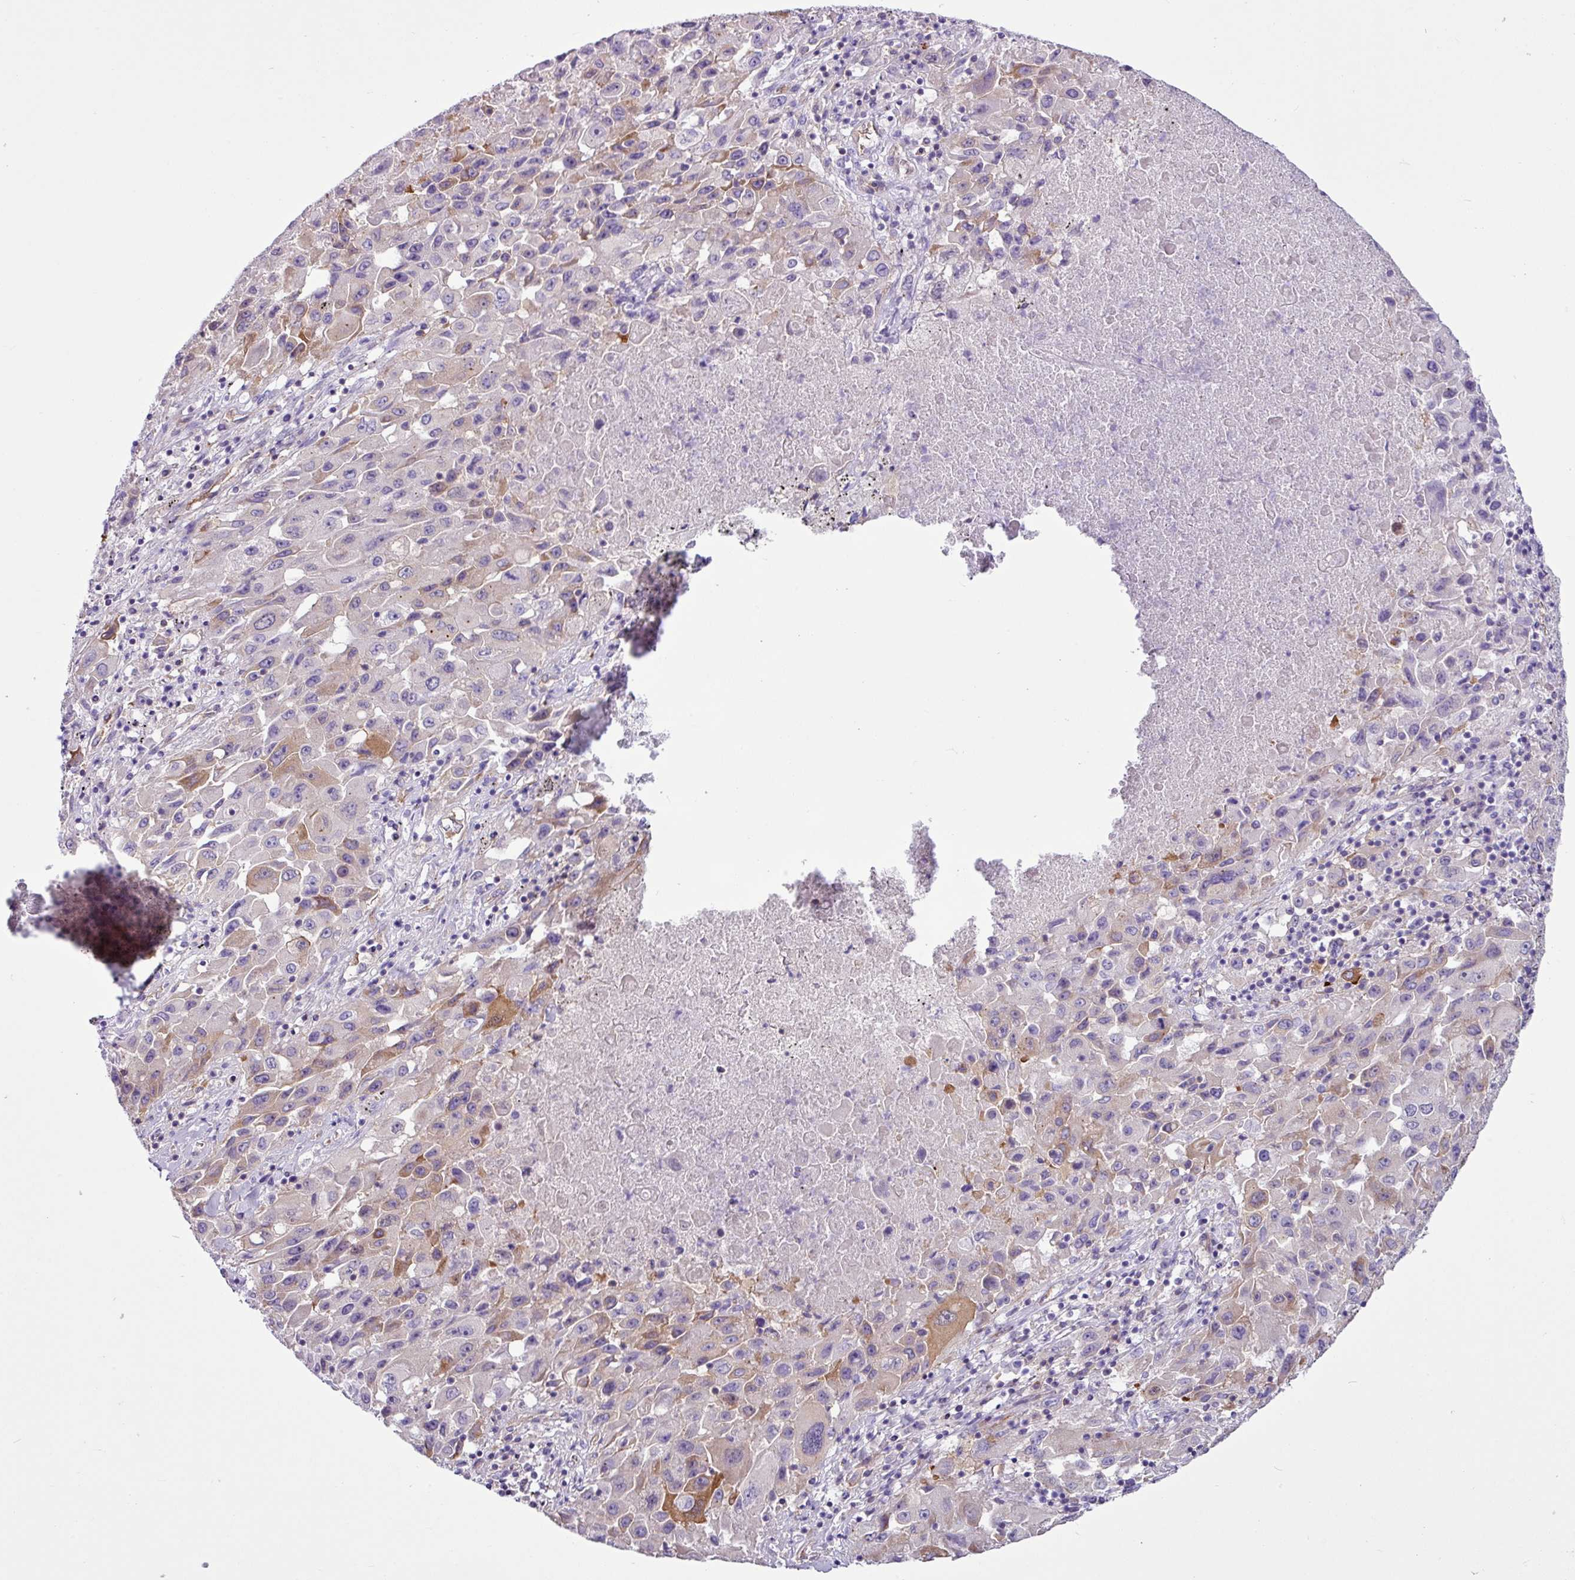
{"staining": {"intensity": "weak", "quantity": "25%-75%", "location": "cytoplasmic/membranous"}, "tissue": "lung cancer", "cell_type": "Tumor cells", "image_type": "cancer", "snomed": [{"axis": "morphology", "description": "Squamous cell carcinoma, NOS"}, {"axis": "topography", "description": "Lung"}], "caption": "Immunohistochemistry (IHC) of human lung cancer (squamous cell carcinoma) reveals low levels of weak cytoplasmic/membranous positivity in approximately 25%-75% of tumor cells.", "gene": "EME2", "patient": {"sex": "male", "age": 63}}